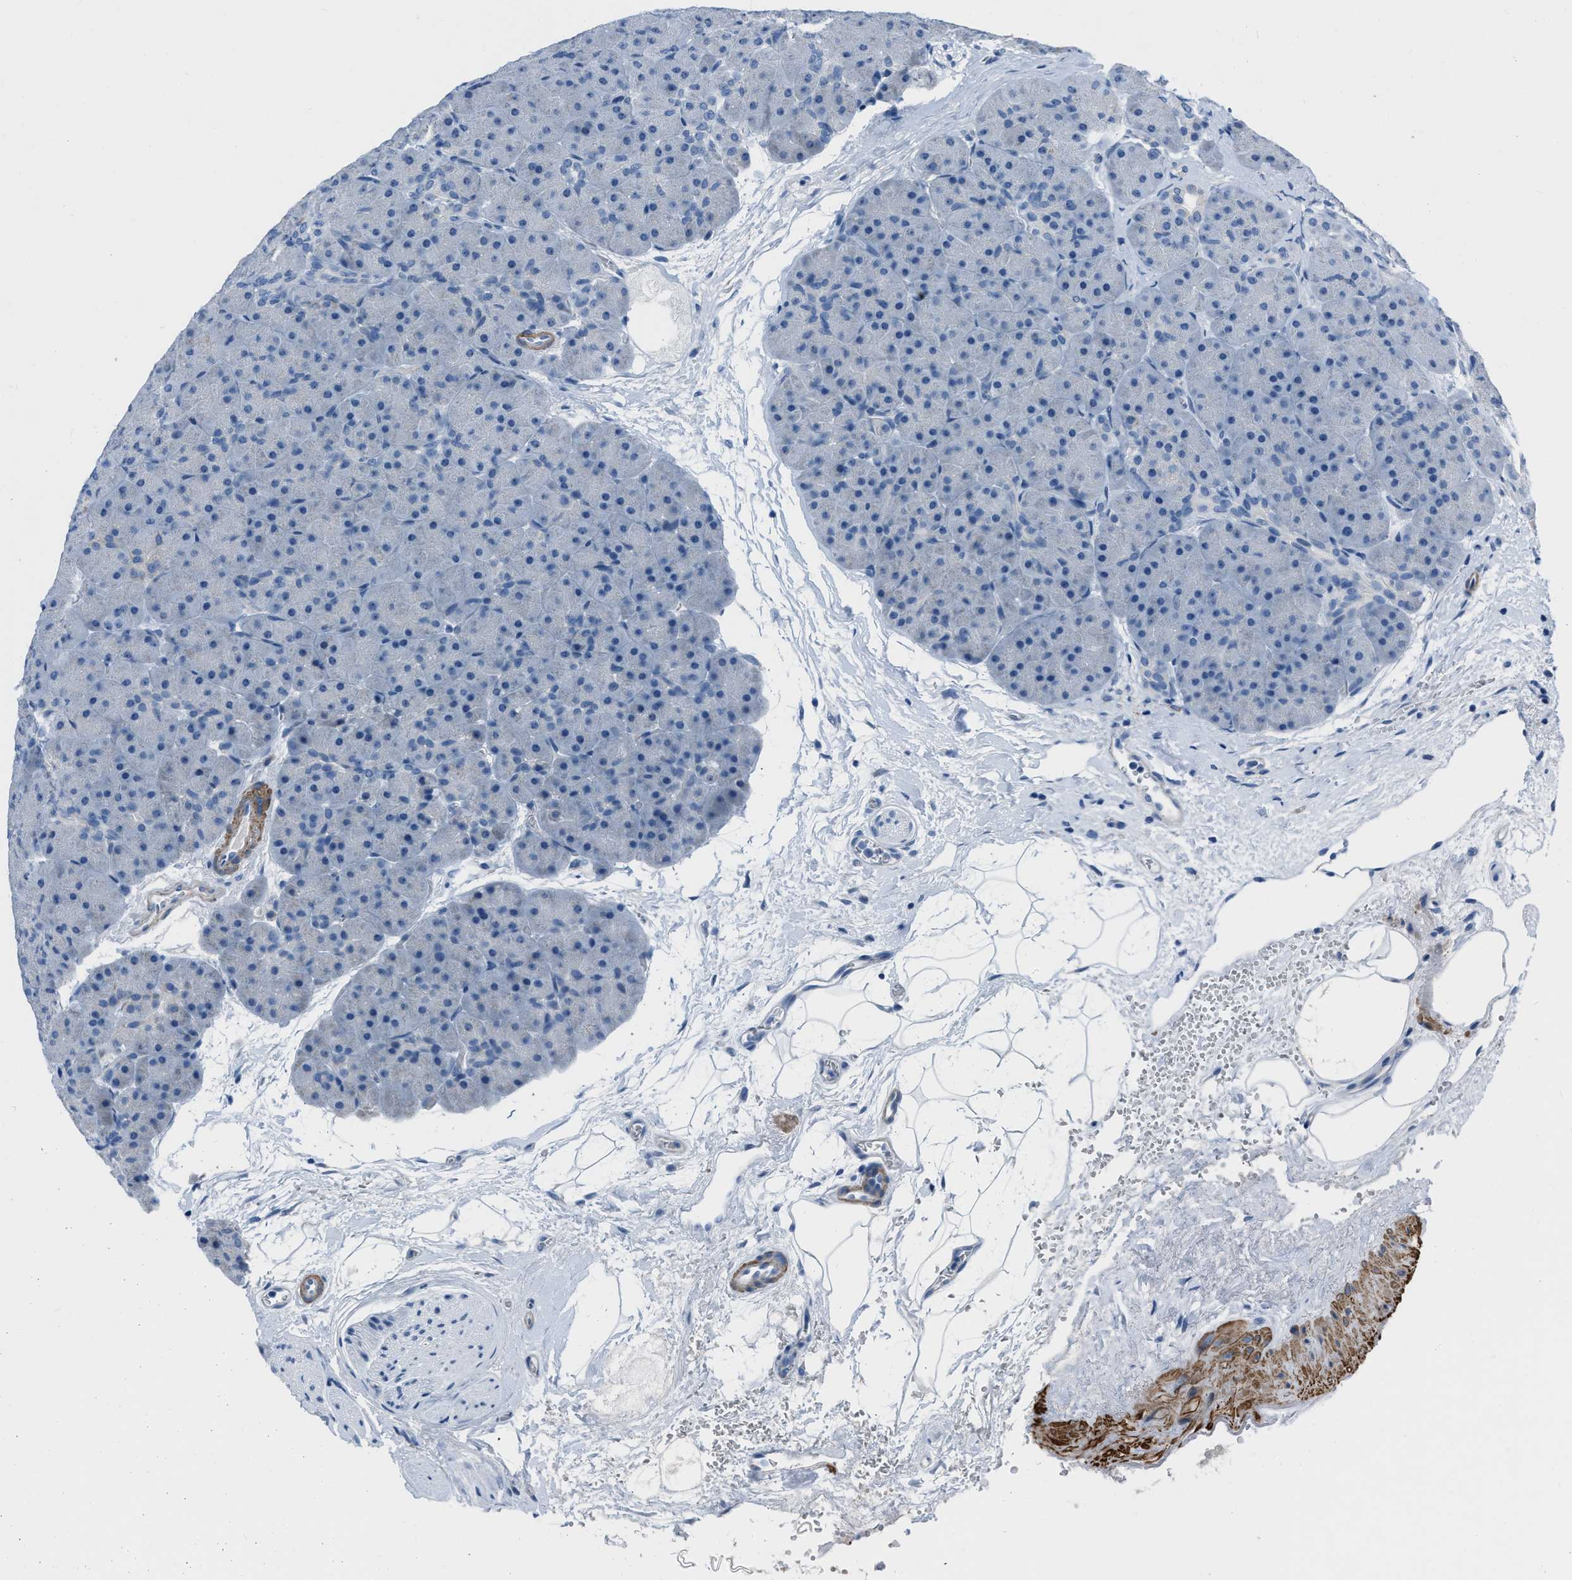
{"staining": {"intensity": "negative", "quantity": "none", "location": "none"}, "tissue": "pancreas", "cell_type": "Exocrine glandular cells", "image_type": "normal", "snomed": [{"axis": "morphology", "description": "Normal tissue, NOS"}, {"axis": "topography", "description": "Pancreas"}], "caption": "Immunohistochemical staining of benign human pancreas displays no significant expression in exocrine glandular cells. The staining was performed using DAB to visualize the protein expression in brown, while the nuclei were stained in blue with hematoxylin (Magnification: 20x).", "gene": "SPATC1L", "patient": {"sex": "male", "age": 66}}